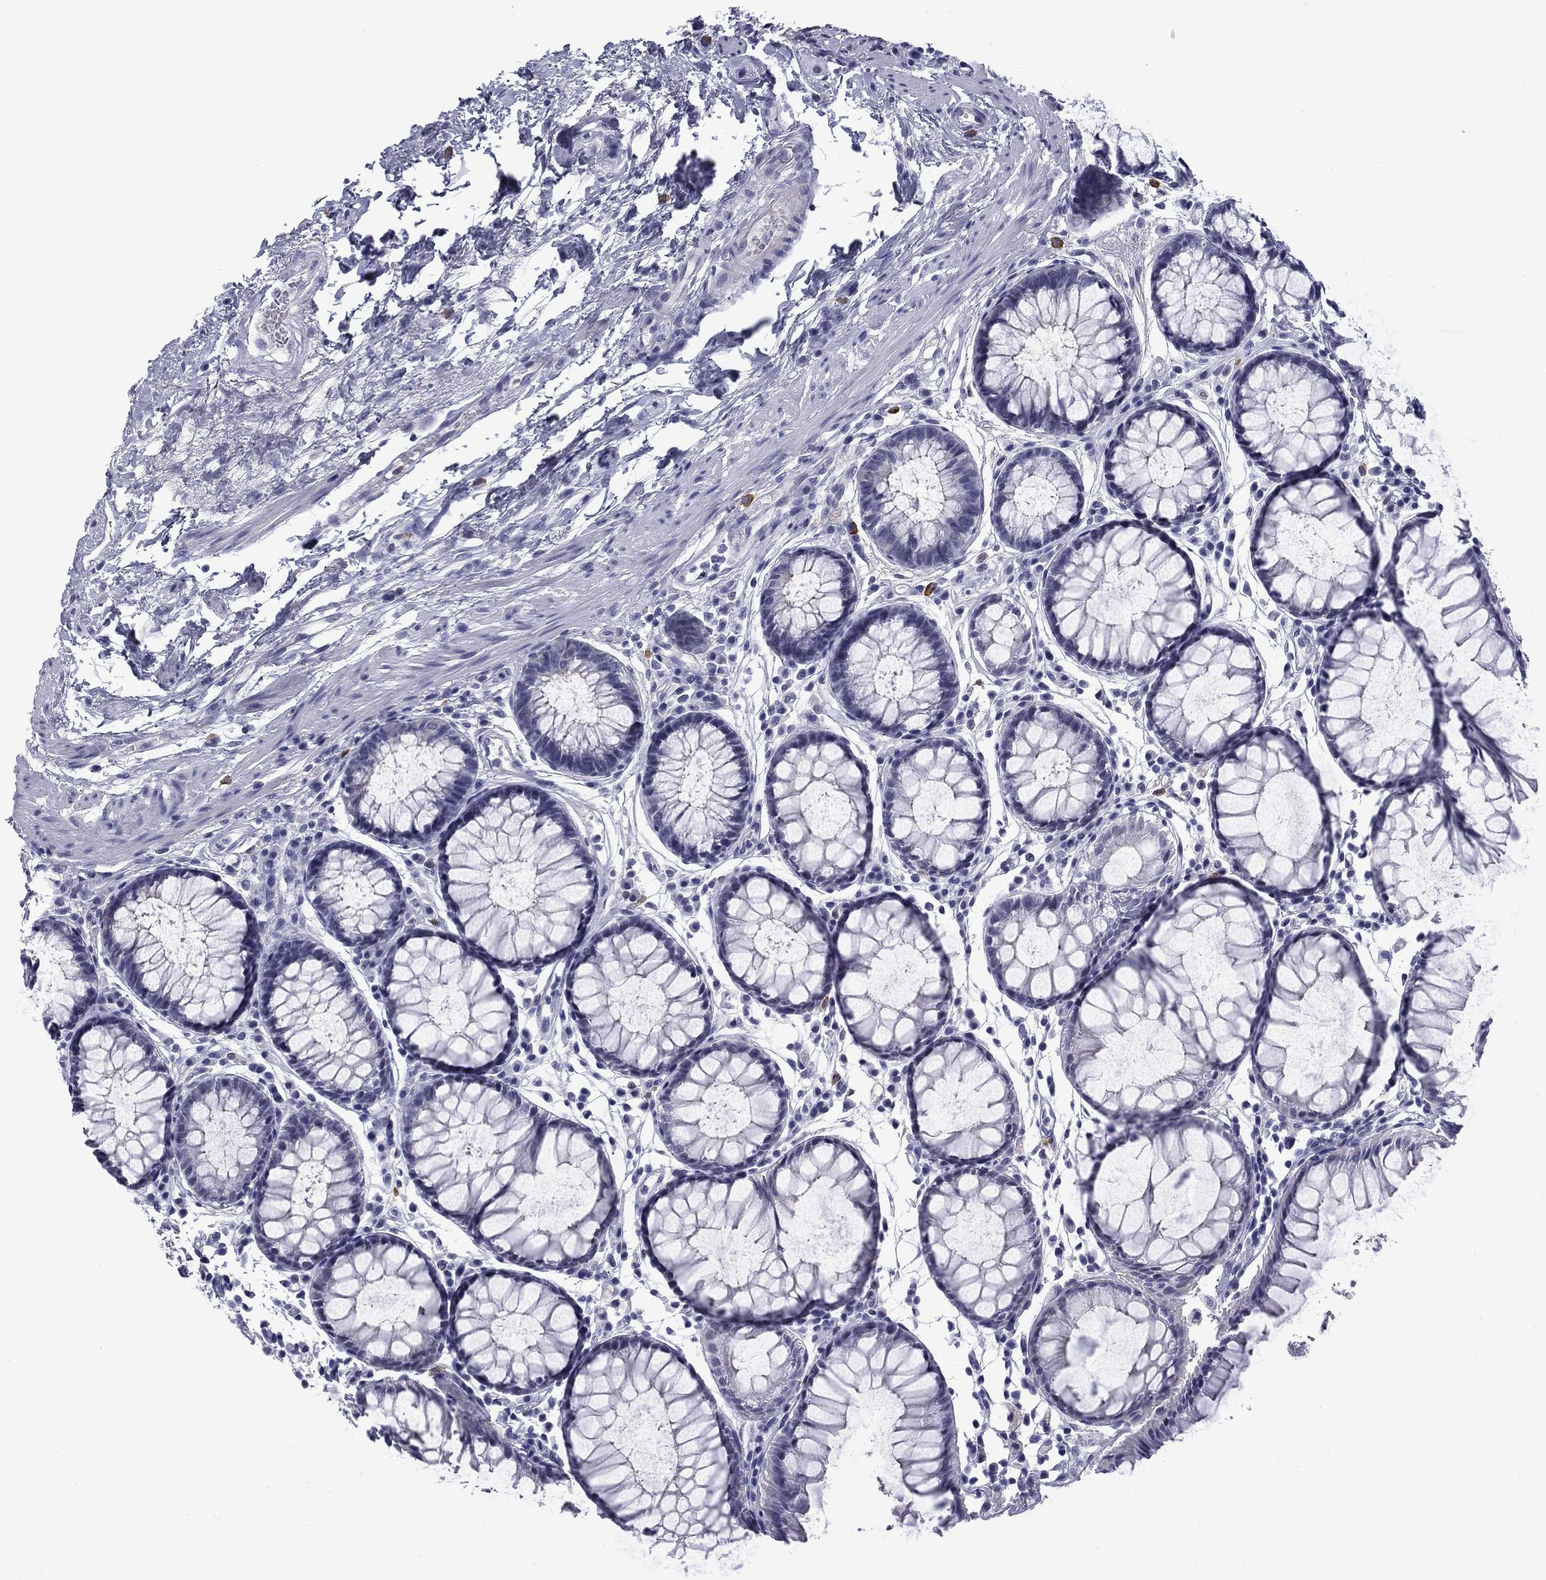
{"staining": {"intensity": "negative", "quantity": "none", "location": "none"}, "tissue": "rectum", "cell_type": "Glandular cells", "image_type": "normal", "snomed": [{"axis": "morphology", "description": "Normal tissue, NOS"}, {"axis": "topography", "description": "Rectum"}], "caption": "An IHC micrograph of unremarkable rectum is shown. There is no staining in glandular cells of rectum.", "gene": "BCL2L14", "patient": {"sex": "female", "age": 68}}